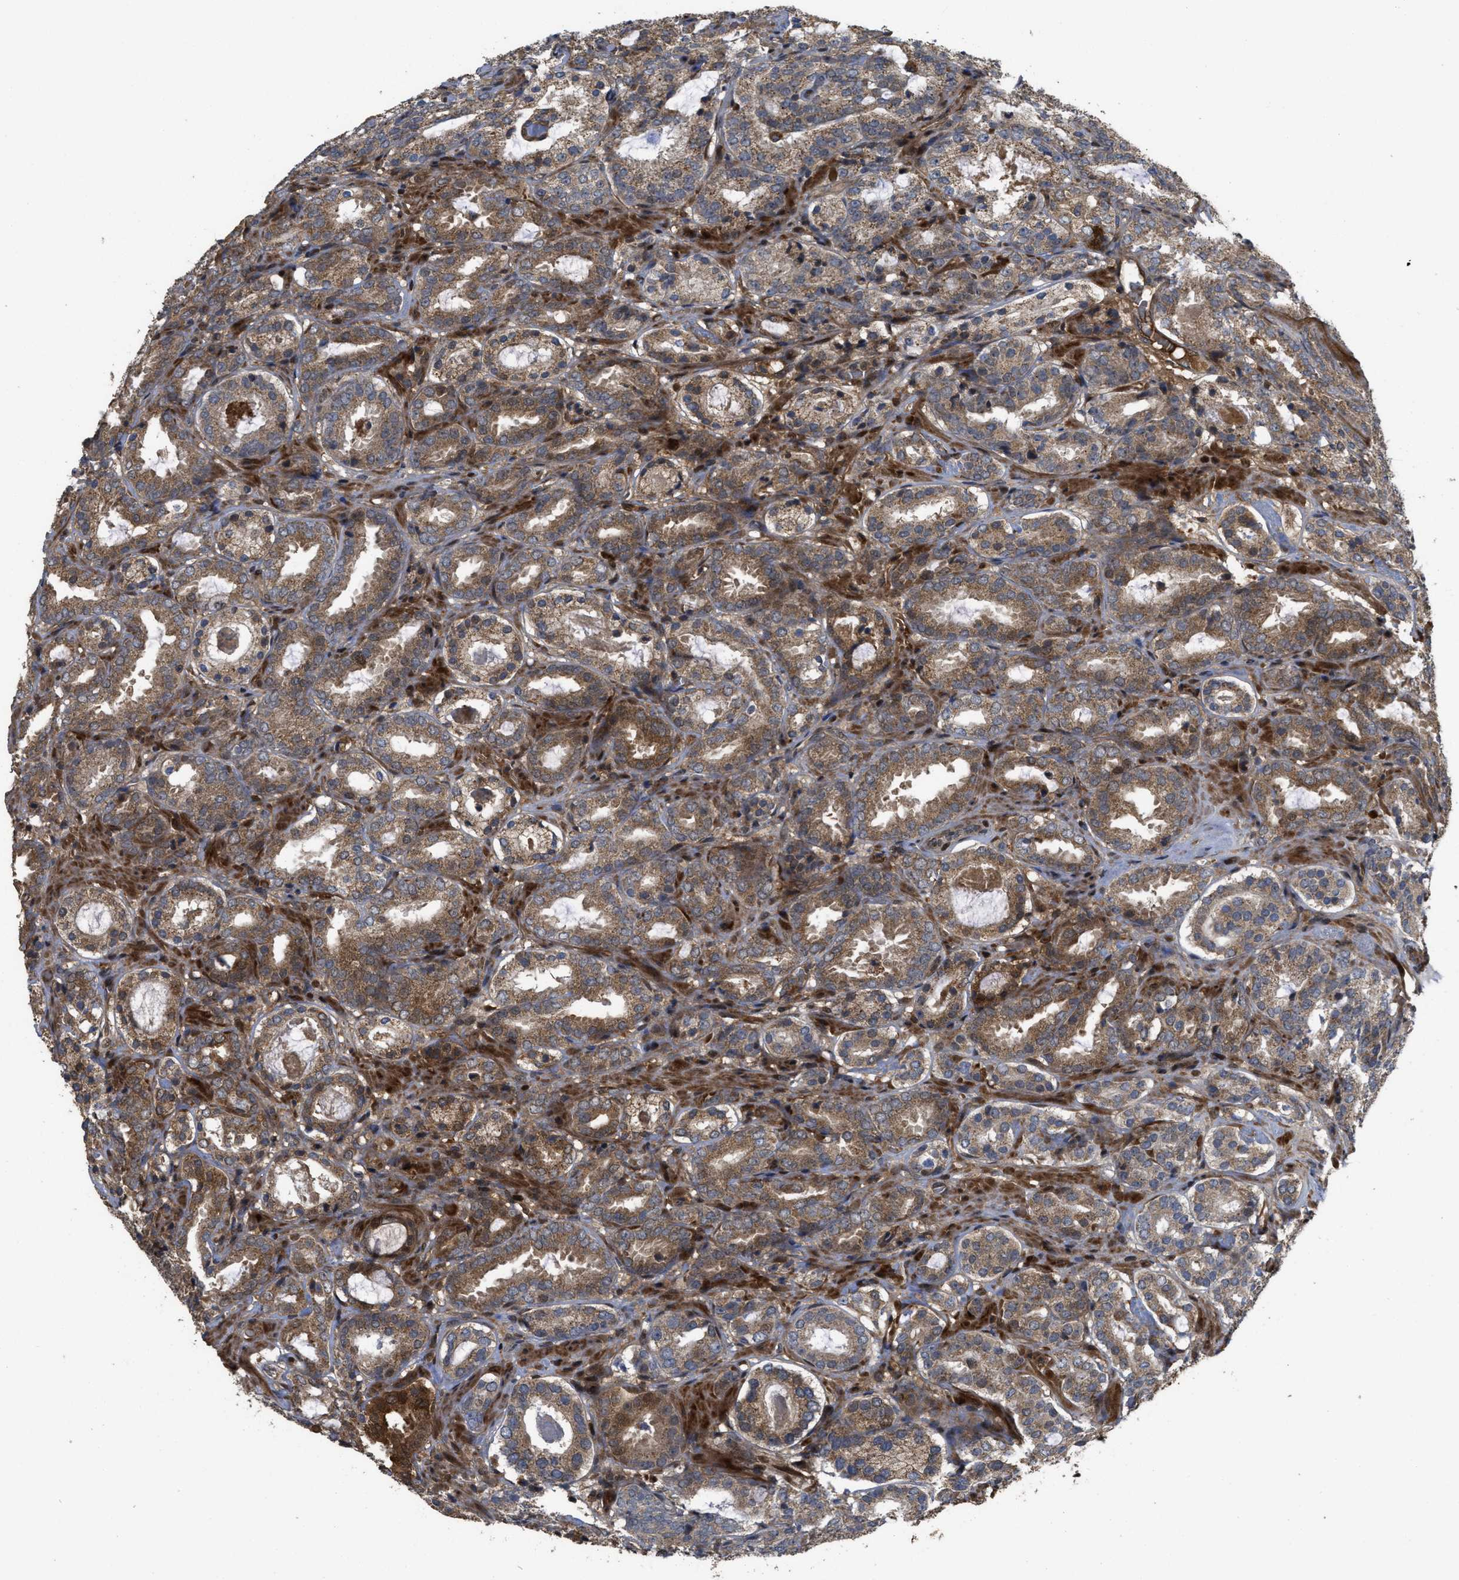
{"staining": {"intensity": "moderate", "quantity": ">75%", "location": "cytoplasmic/membranous"}, "tissue": "prostate cancer", "cell_type": "Tumor cells", "image_type": "cancer", "snomed": [{"axis": "morphology", "description": "Adenocarcinoma, Low grade"}, {"axis": "topography", "description": "Prostate"}], "caption": "This micrograph reveals IHC staining of prostate cancer (adenocarcinoma (low-grade)), with medium moderate cytoplasmic/membranous positivity in approximately >75% of tumor cells.", "gene": "CBR3", "patient": {"sex": "male", "age": 69}}